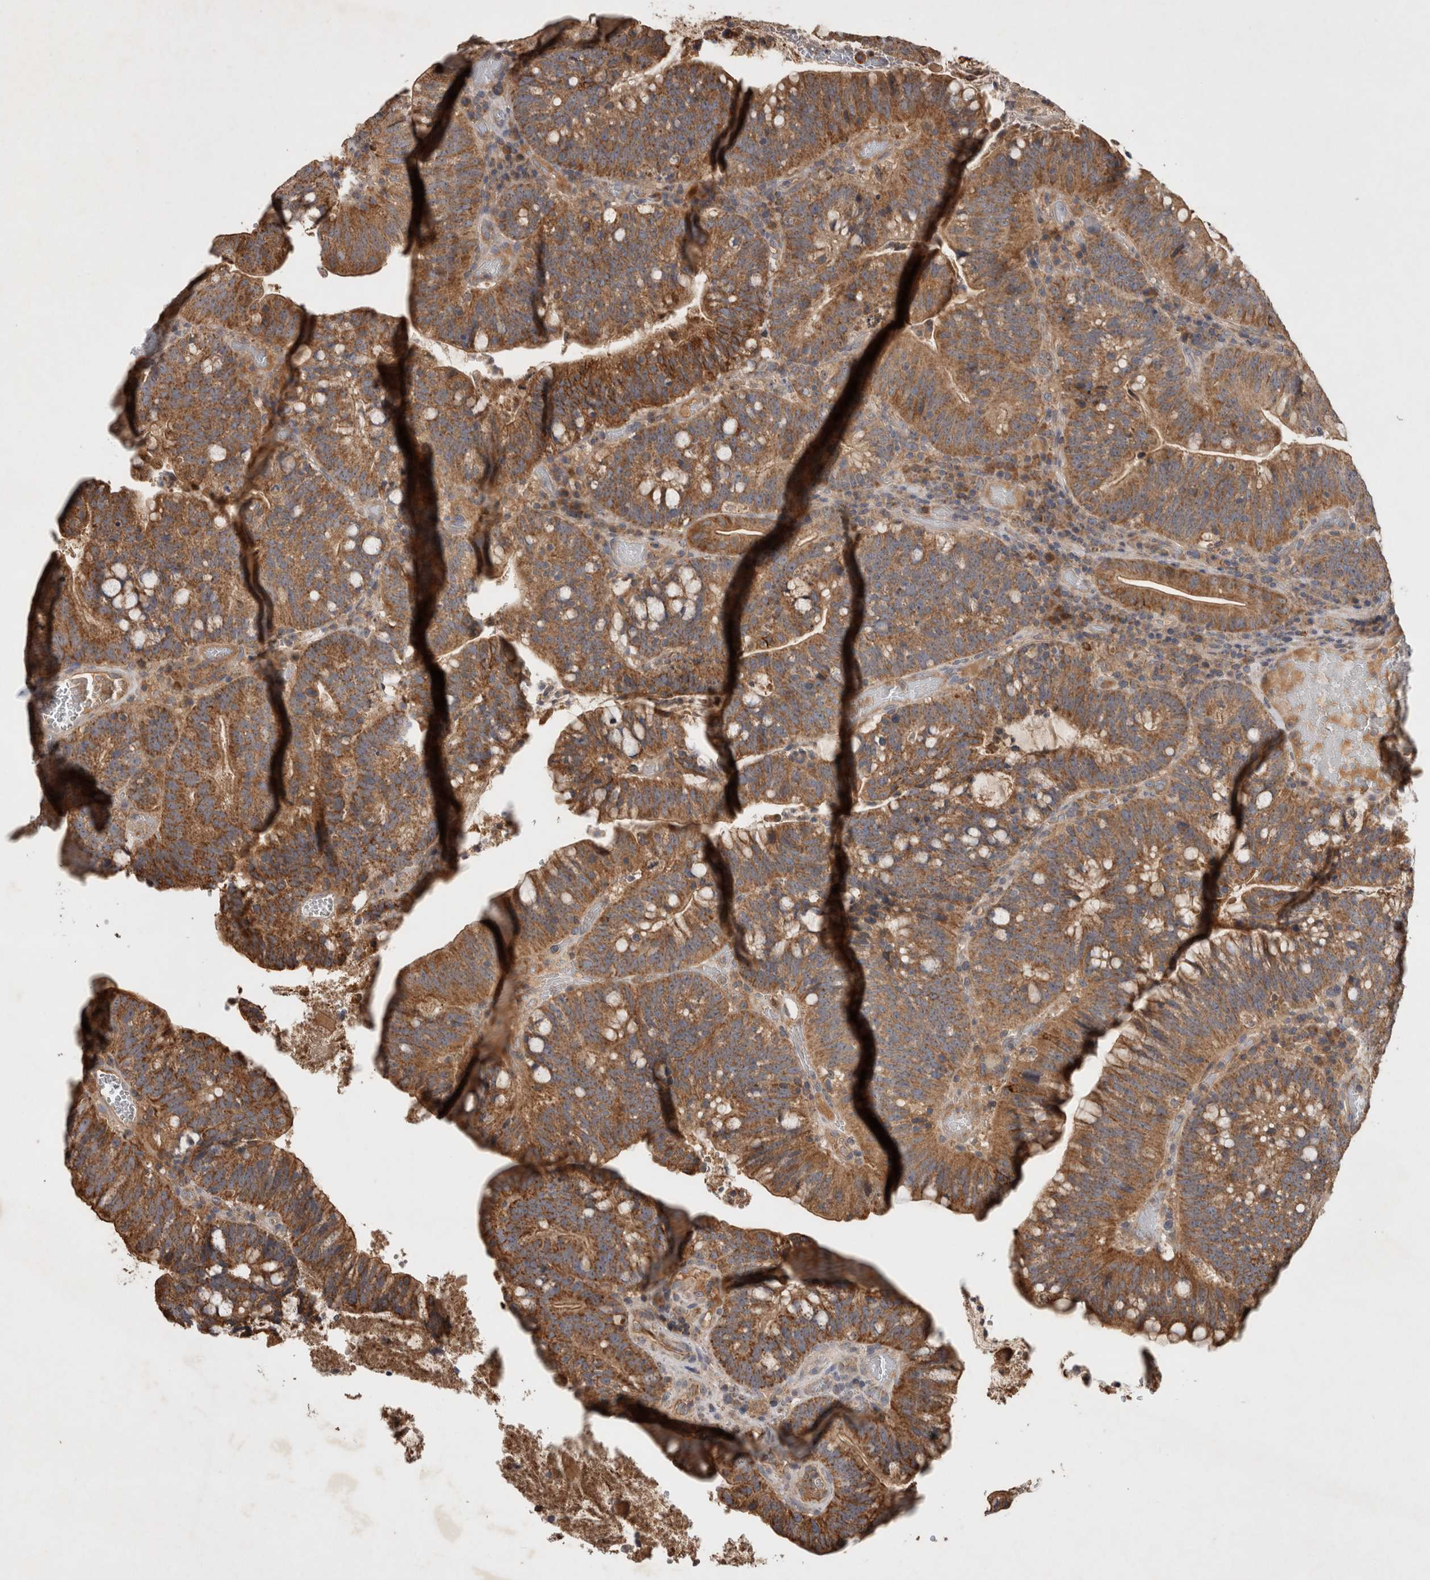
{"staining": {"intensity": "moderate", "quantity": ">75%", "location": "cytoplasmic/membranous"}, "tissue": "colorectal cancer", "cell_type": "Tumor cells", "image_type": "cancer", "snomed": [{"axis": "morphology", "description": "Adenocarcinoma, NOS"}, {"axis": "topography", "description": "Colon"}], "caption": "A micrograph of human adenocarcinoma (colorectal) stained for a protein displays moderate cytoplasmic/membranous brown staining in tumor cells.", "gene": "SERAC1", "patient": {"sex": "female", "age": 66}}